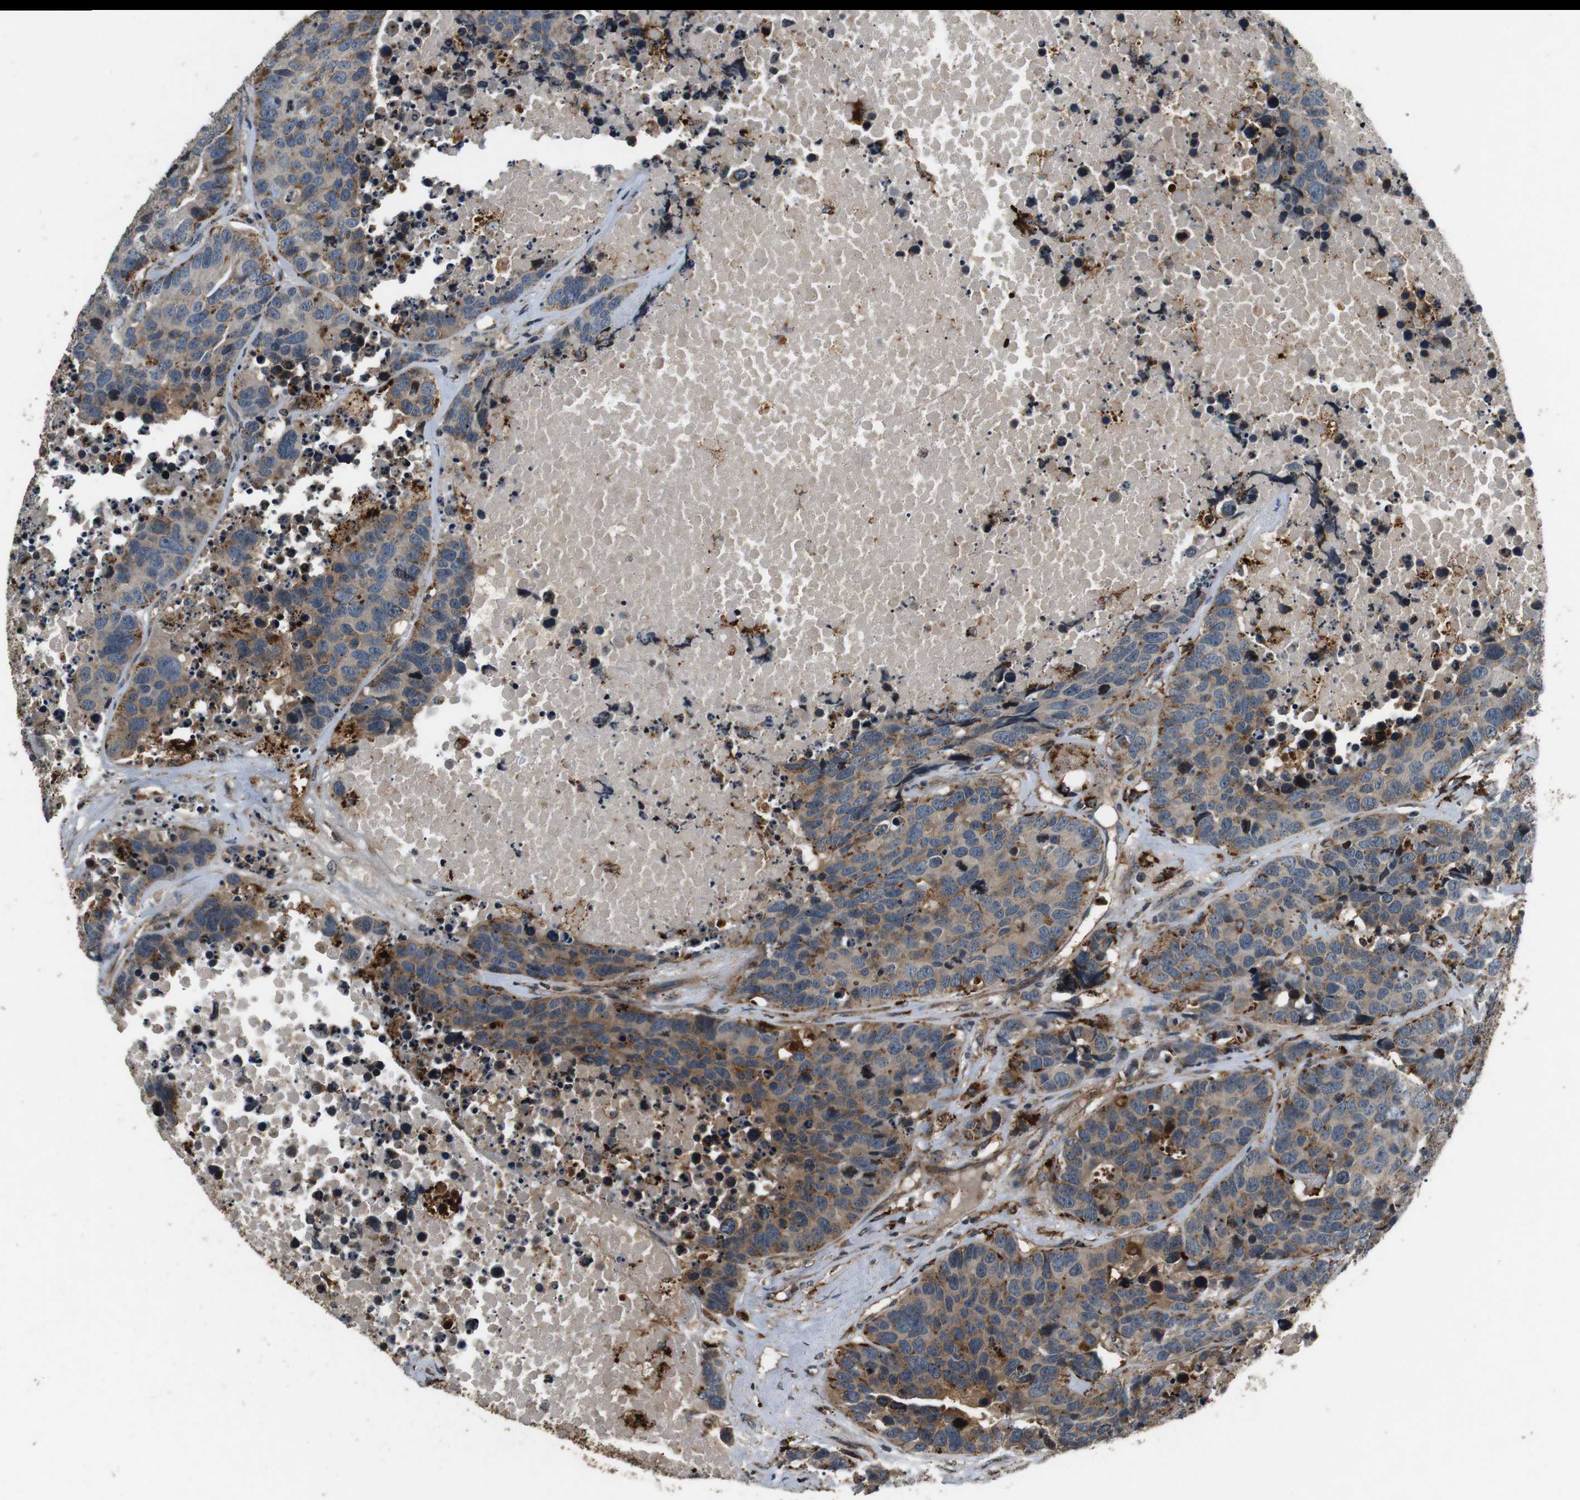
{"staining": {"intensity": "weak", "quantity": ">75%", "location": "cytoplasmic/membranous"}, "tissue": "carcinoid", "cell_type": "Tumor cells", "image_type": "cancer", "snomed": [{"axis": "morphology", "description": "Carcinoid, malignant, NOS"}, {"axis": "topography", "description": "Lung"}], "caption": "Immunohistochemistry (IHC) micrograph of carcinoid stained for a protein (brown), which displays low levels of weak cytoplasmic/membranous positivity in approximately >75% of tumor cells.", "gene": "TXNRD1", "patient": {"sex": "male", "age": 60}}